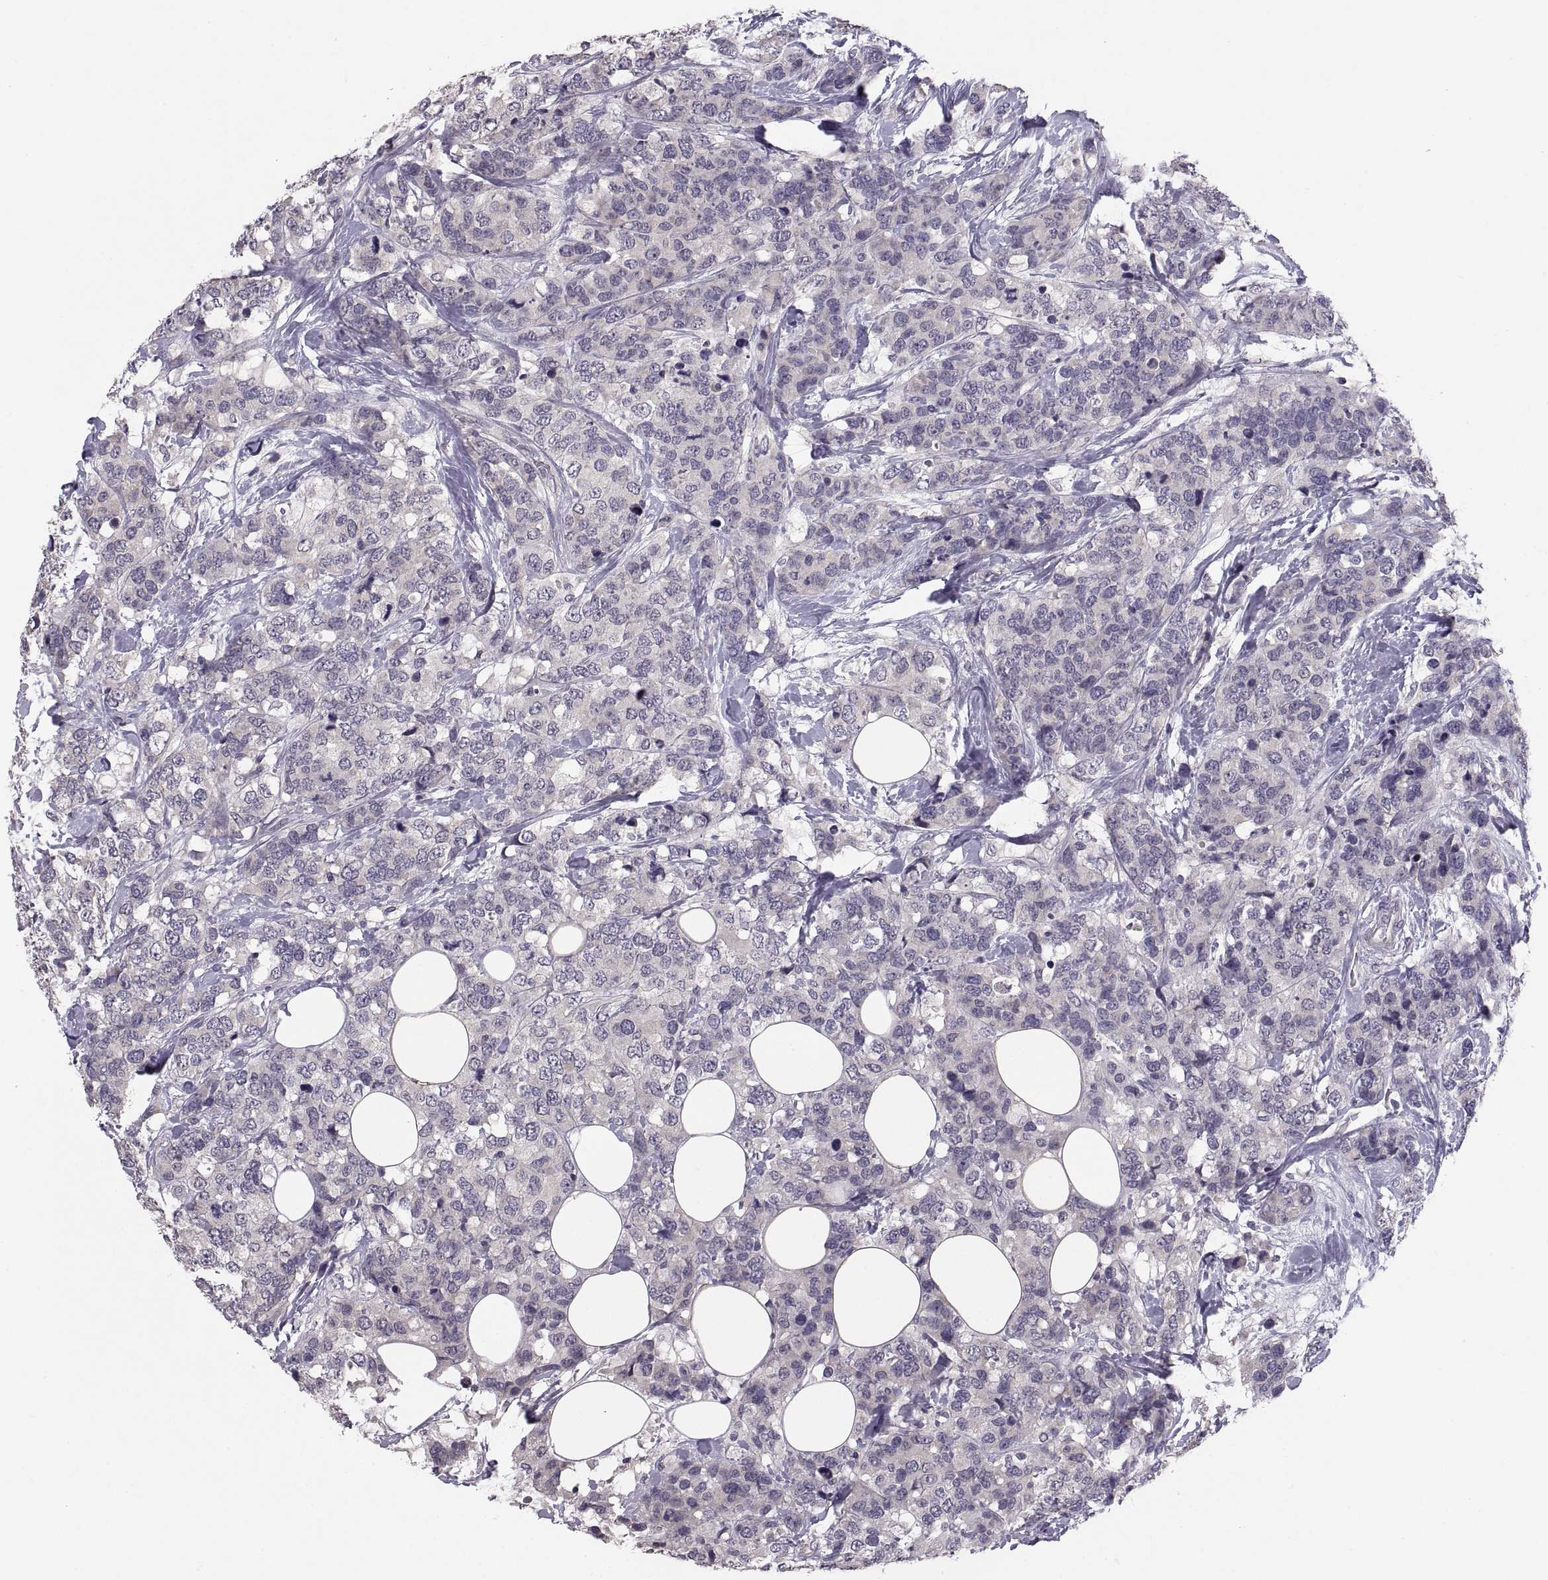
{"staining": {"intensity": "negative", "quantity": "none", "location": "none"}, "tissue": "breast cancer", "cell_type": "Tumor cells", "image_type": "cancer", "snomed": [{"axis": "morphology", "description": "Lobular carcinoma"}, {"axis": "topography", "description": "Breast"}], "caption": "Image shows no significant protein positivity in tumor cells of breast cancer.", "gene": "PAX2", "patient": {"sex": "female", "age": 59}}